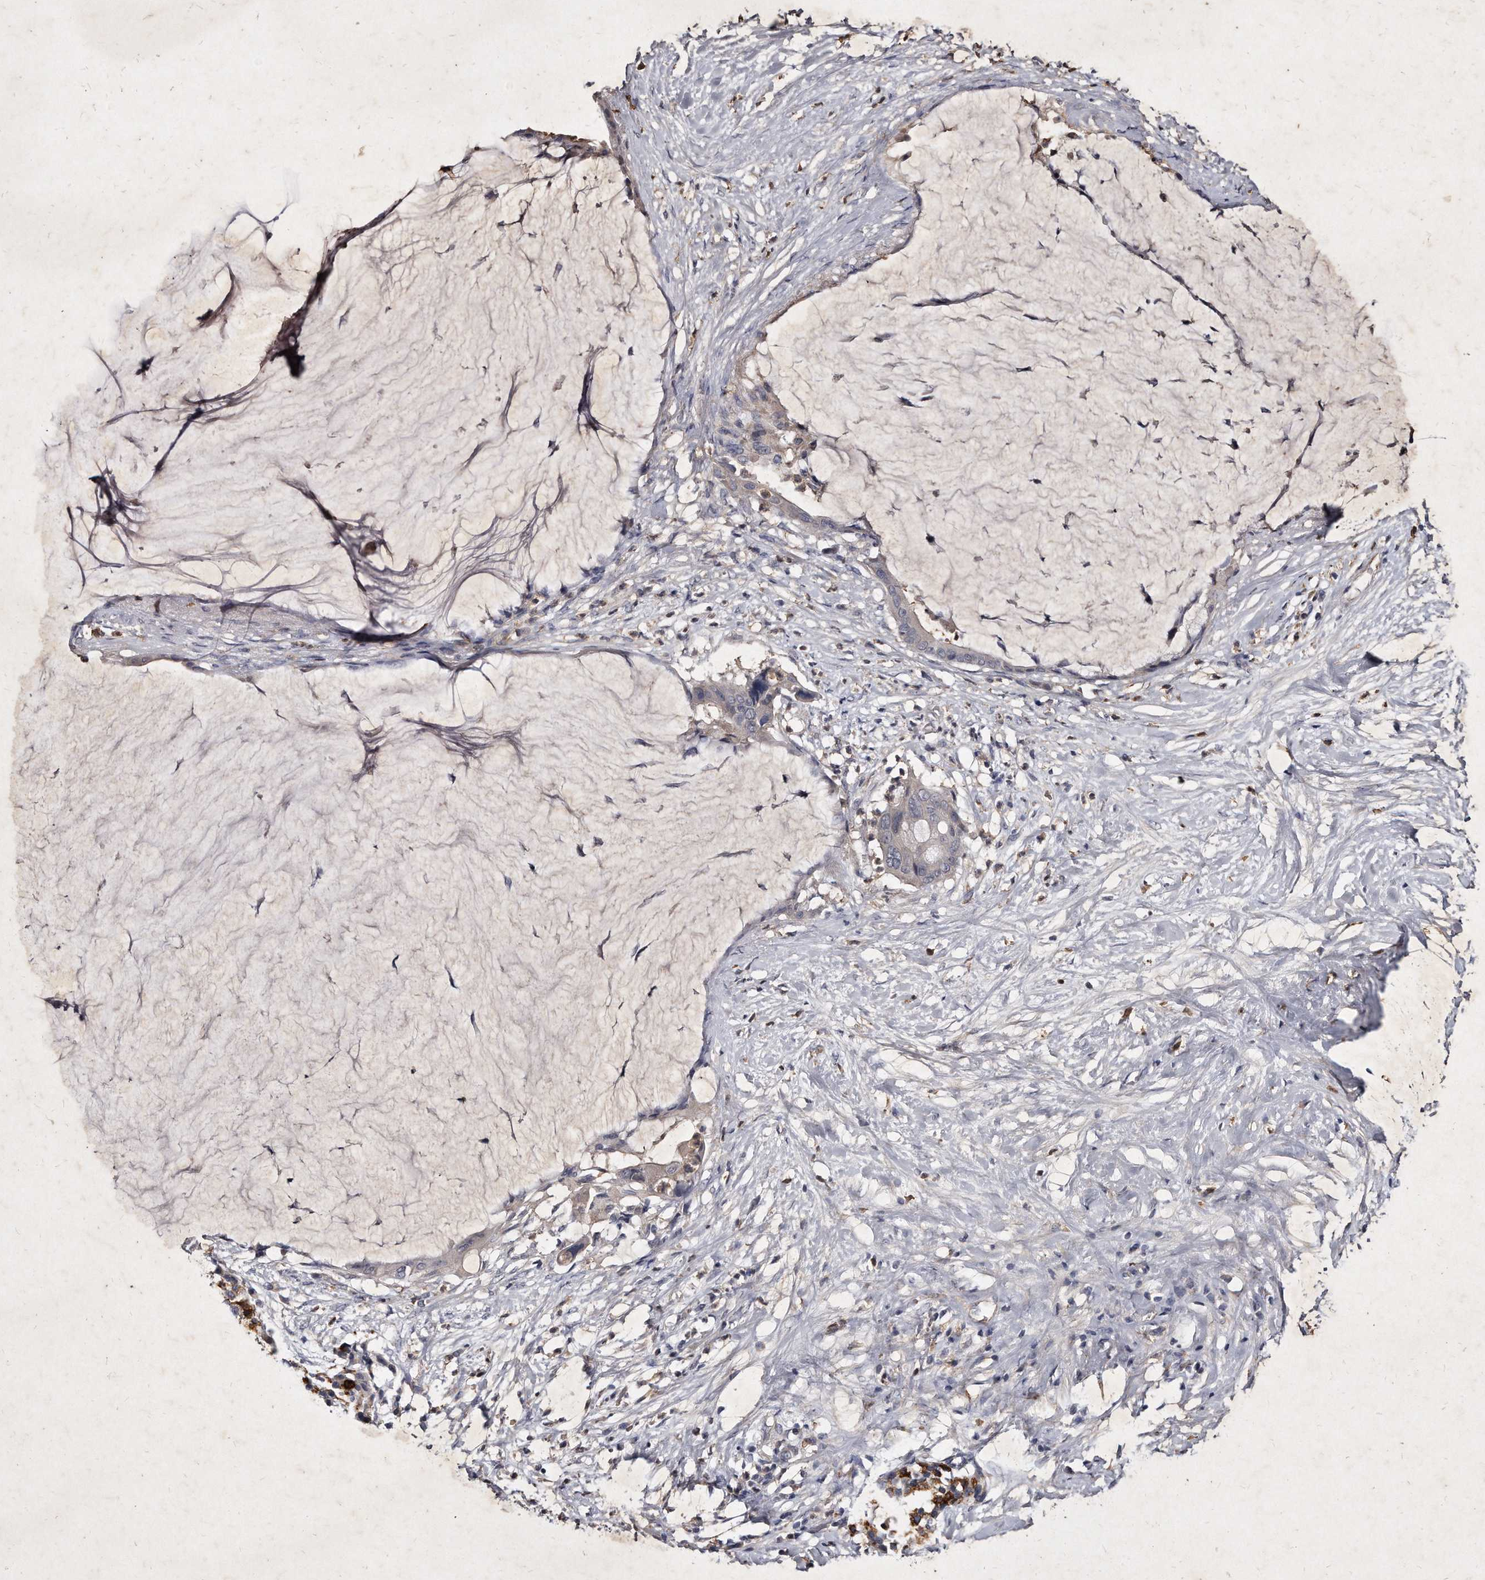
{"staining": {"intensity": "negative", "quantity": "none", "location": "none"}, "tissue": "pancreatic cancer", "cell_type": "Tumor cells", "image_type": "cancer", "snomed": [{"axis": "morphology", "description": "Adenocarcinoma, NOS"}, {"axis": "topography", "description": "Pancreas"}], "caption": "DAB (3,3'-diaminobenzidine) immunohistochemical staining of adenocarcinoma (pancreatic) displays no significant positivity in tumor cells.", "gene": "KLHDC3", "patient": {"sex": "male", "age": 41}}